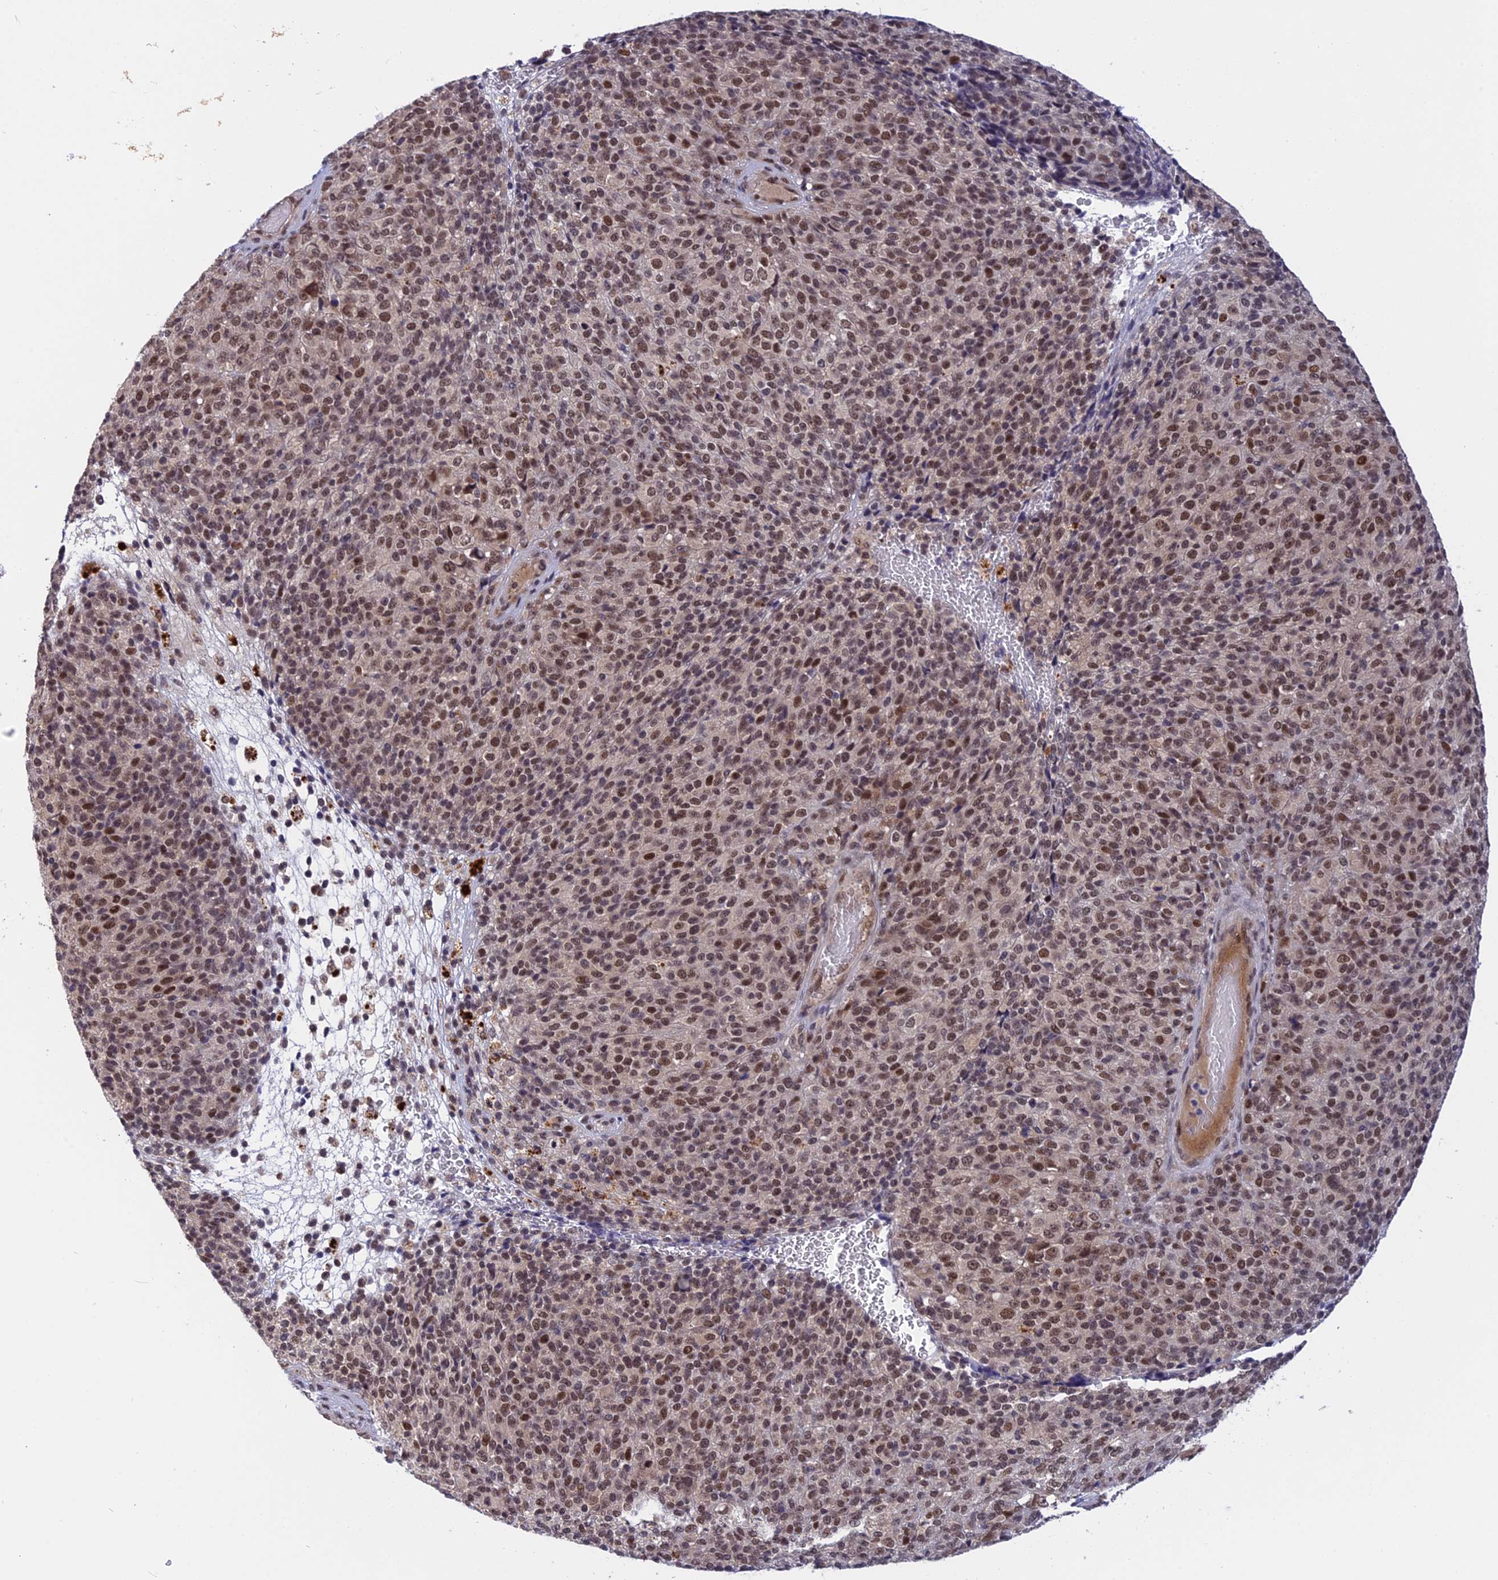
{"staining": {"intensity": "moderate", "quantity": ">75%", "location": "nuclear"}, "tissue": "melanoma", "cell_type": "Tumor cells", "image_type": "cancer", "snomed": [{"axis": "morphology", "description": "Malignant melanoma, Metastatic site"}, {"axis": "topography", "description": "Brain"}], "caption": "Malignant melanoma (metastatic site) was stained to show a protein in brown. There is medium levels of moderate nuclear expression in about >75% of tumor cells. (brown staining indicates protein expression, while blue staining denotes nuclei).", "gene": "POLR2C", "patient": {"sex": "female", "age": 56}}